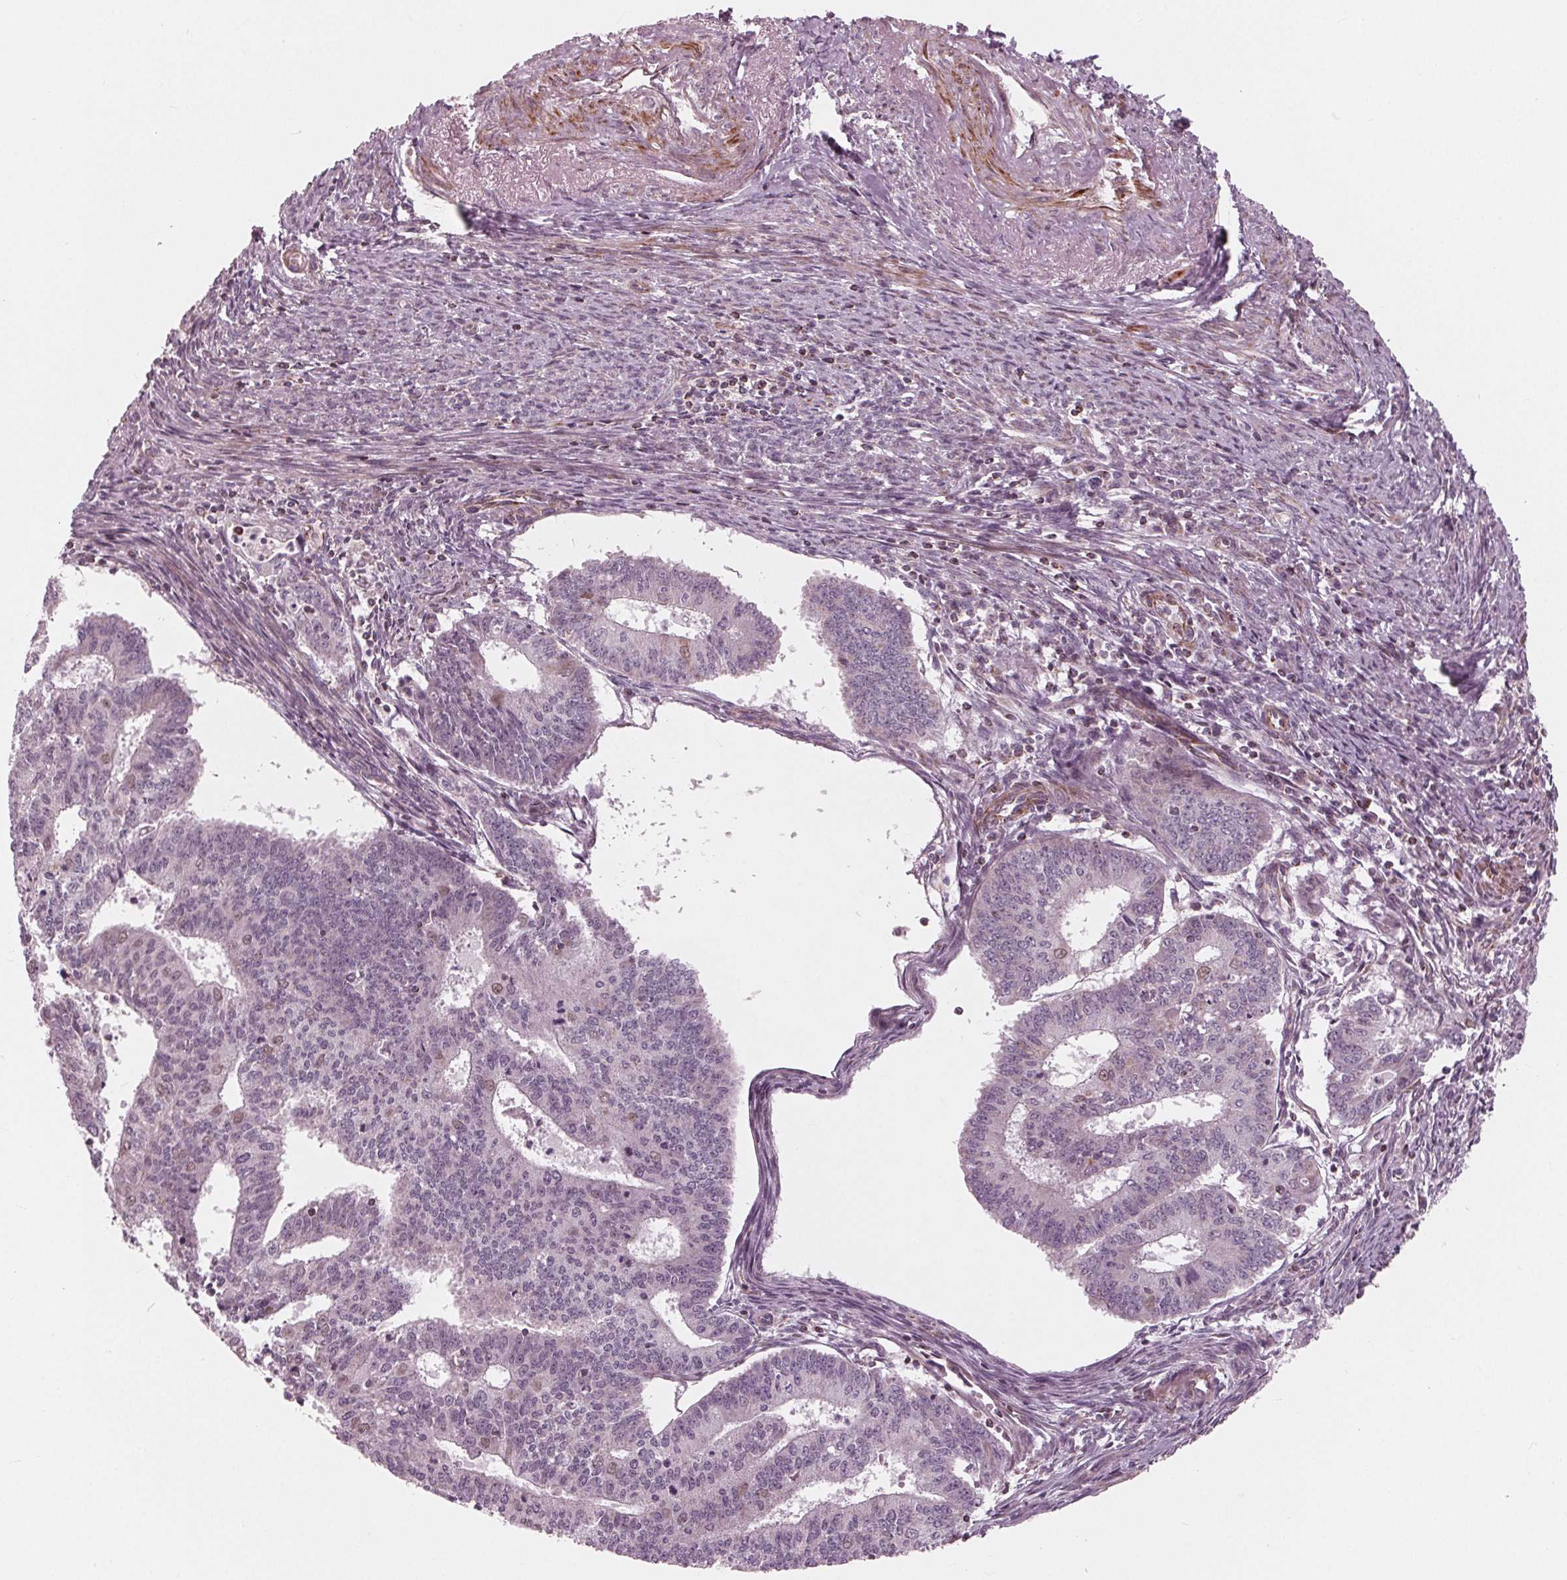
{"staining": {"intensity": "negative", "quantity": "none", "location": "none"}, "tissue": "endometrial cancer", "cell_type": "Tumor cells", "image_type": "cancer", "snomed": [{"axis": "morphology", "description": "Adenocarcinoma, NOS"}, {"axis": "topography", "description": "Endometrium"}], "caption": "Tumor cells are negative for brown protein staining in endometrial cancer.", "gene": "DCAF4L2", "patient": {"sex": "female", "age": 61}}